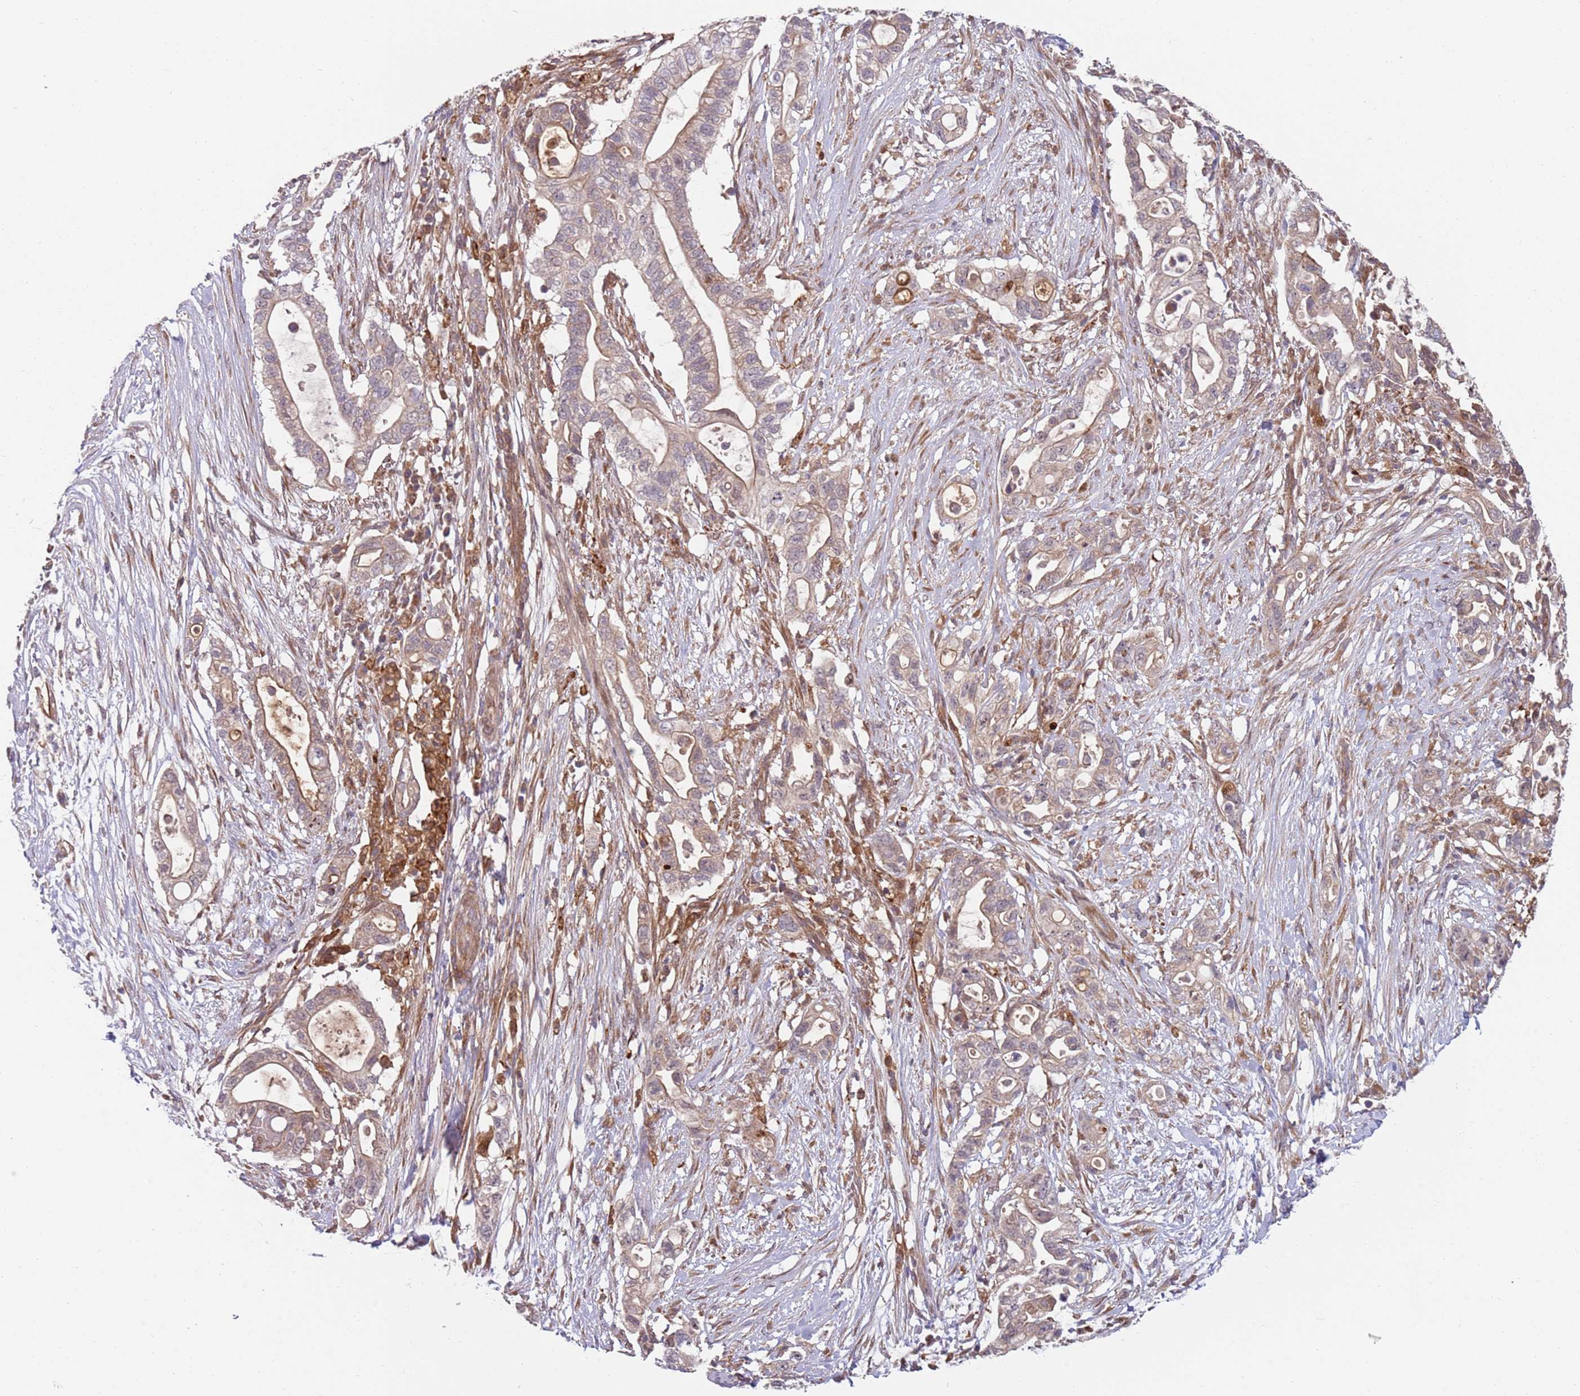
{"staining": {"intensity": "moderate", "quantity": "<25%", "location": "cytoplasmic/membranous"}, "tissue": "pancreatic cancer", "cell_type": "Tumor cells", "image_type": "cancer", "snomed": [{"axis": "morphology", "description": "Adenocarcinoma, NOS"}, {"axis": "topography", "description": "Pancreas"}], "caption": "IHC of human pancreatic adenocarcinoma displays low levels of moderate cytoplasmic/membranous staining in approximately <25% of tumor cells.", "gene": "GGA1", "patient": {"sex": "female", "age": 72}}